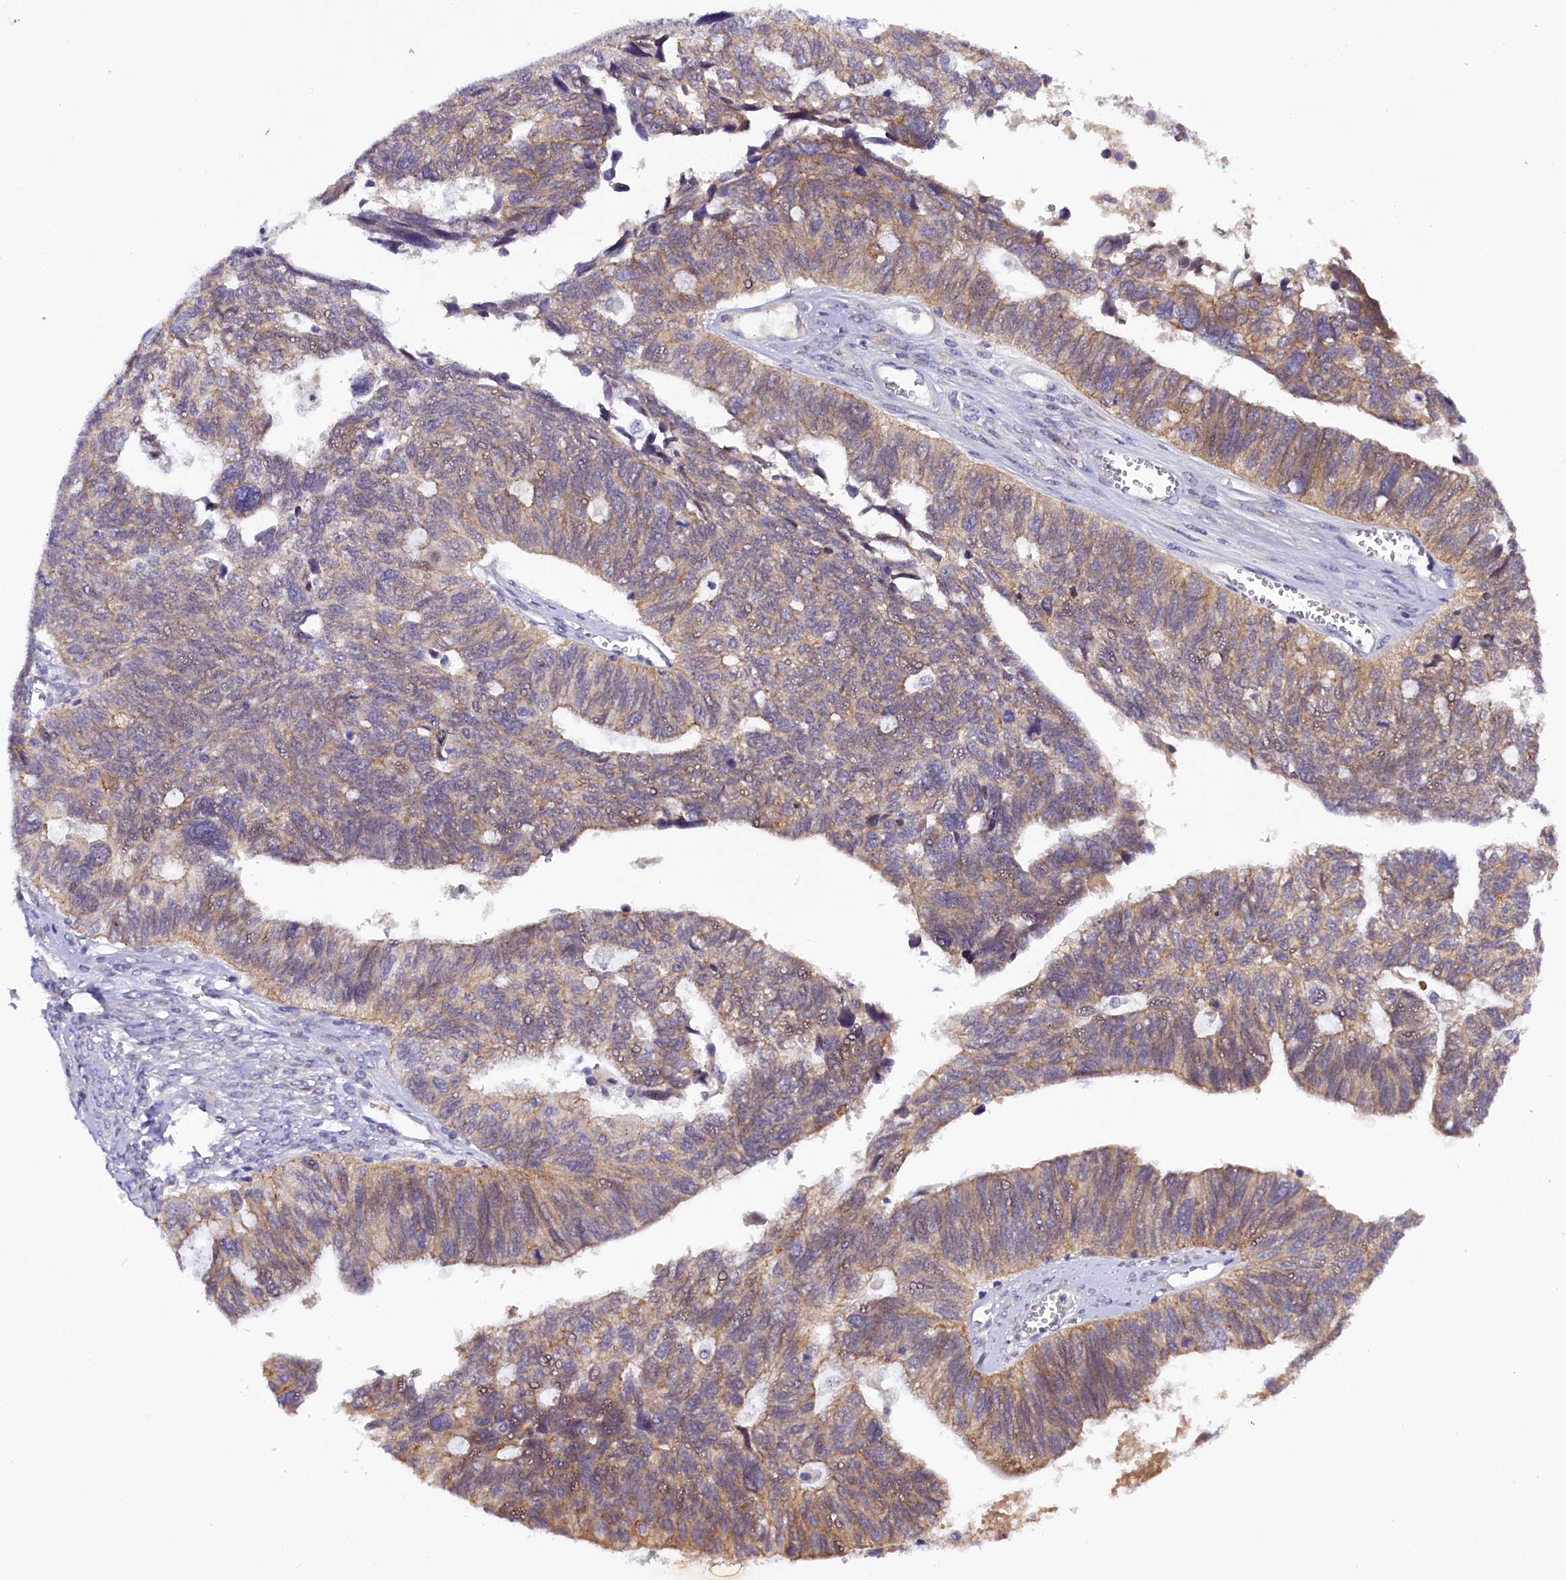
{"staining": {"intensity": "weak", "quantity": "25%-75%", "location": "cytoplasmic/membranous"}, "tissue": "ovarian cancer", "cell_type": "Tumor cells", "image_type": "cancer", "snomed": [{"axis": "morphology", "description": "Cystadenocarcinoma, serous, NOS"}, {"axis": "topography", "description": "Ovary"}], "caption": "An immunohistochemistry (IHC) histopathology image of tumor tissue is shown. Protein staining in brown shows weak cytoplasmic/membranous positivity in ovarian cancer (serous cystadenocarcinoma) within tumor cells.", "gene": "ENKD1", "patient": {"sex": "female", "age": 79}}